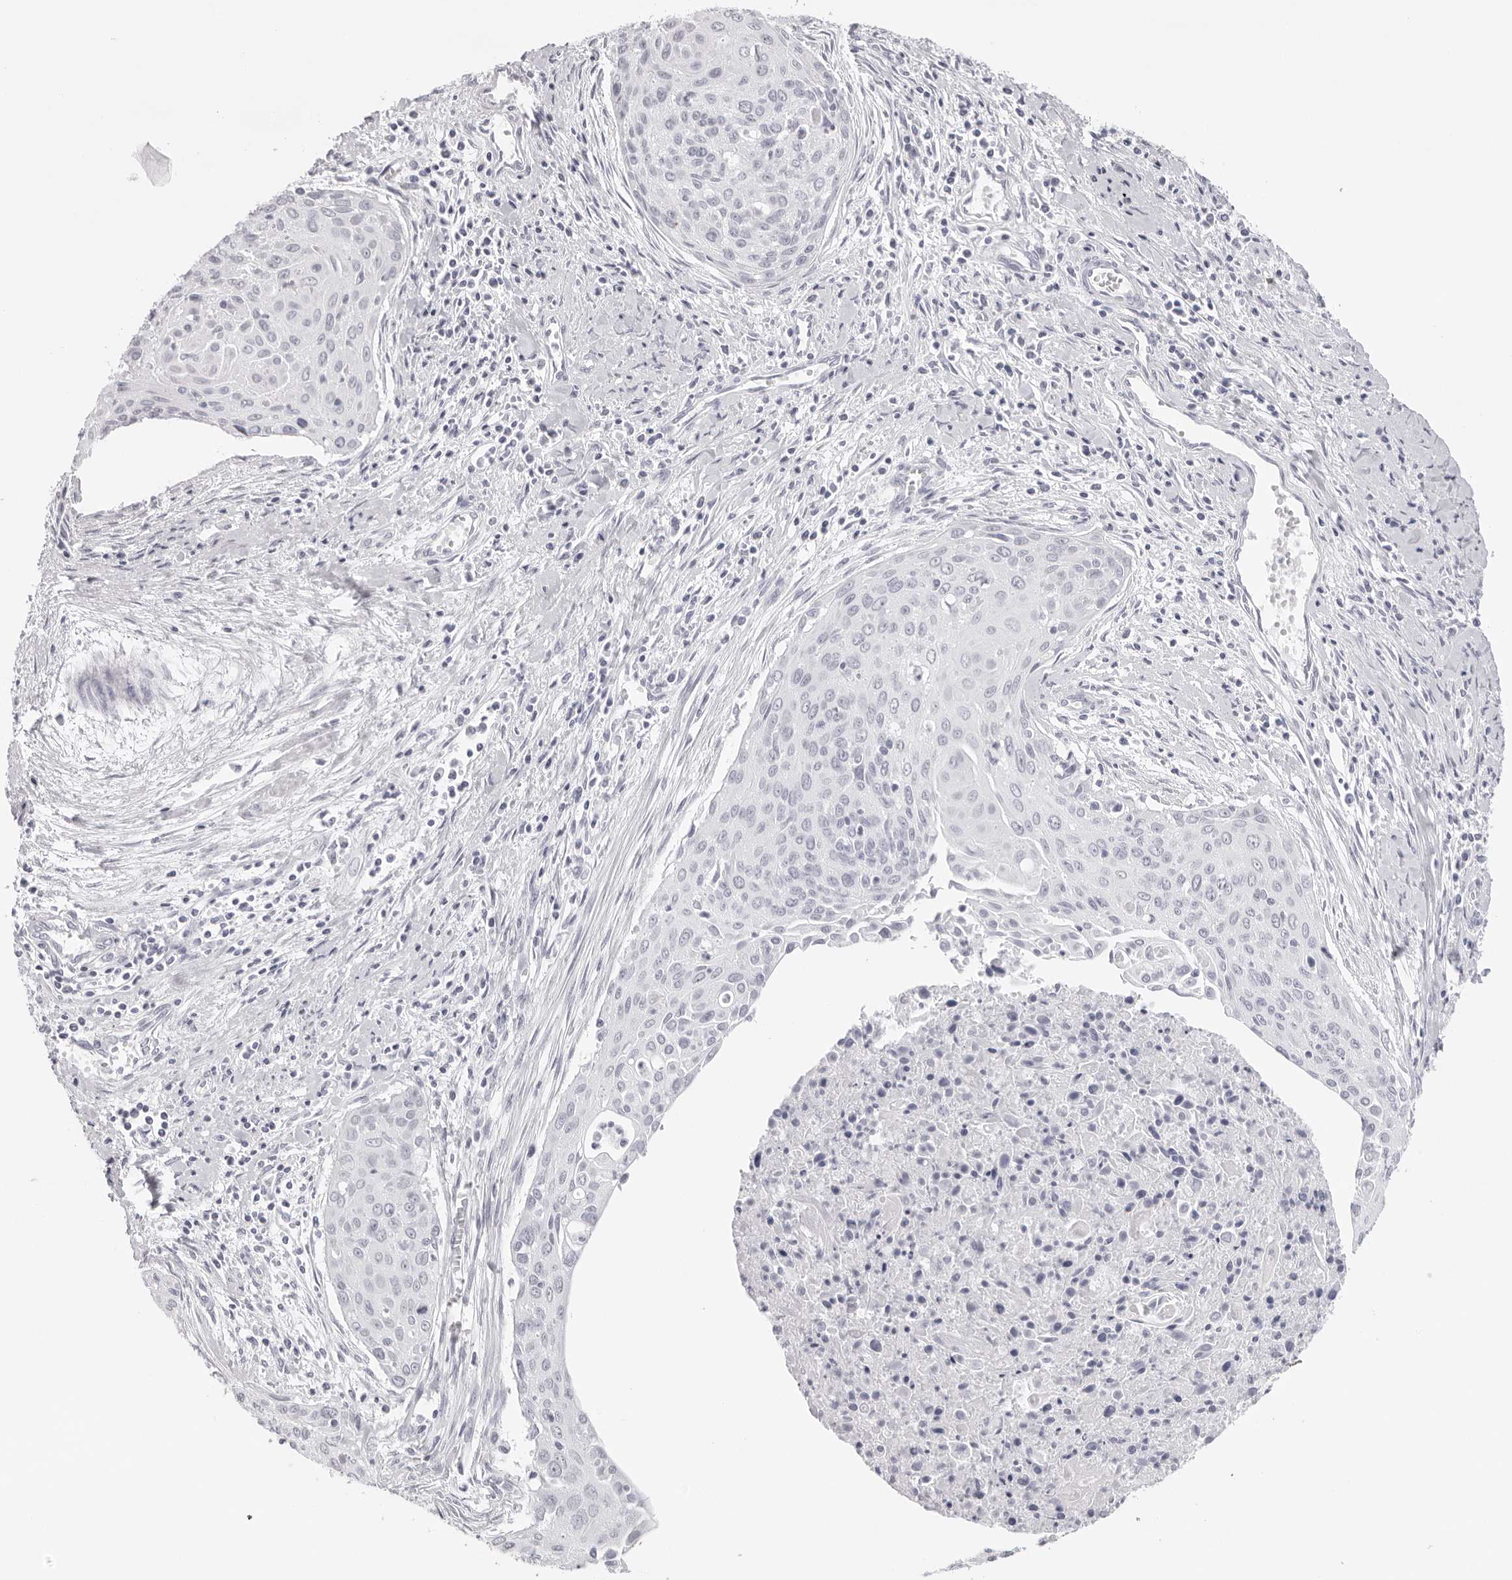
{"staining": {"intensity": "negative", "quantity": "none", "location": "none"}, "tissue": "cervical cancer", "cell_type": "Tumor cells", "image_type": "cancer", "snomed": [{"axis": "morphology", "description": "Squamous cell carcinoma, NOS"}, {"axis": "topography", "description": "Cervix"}], "caption": "DAB (3,3'-diaminobenzidine) immunohistochemical staining of cervical cancer reveals no significant positivity in tumor cells.", "gene": "KLK12", "patient": {"sex": "female", "age": 55}}